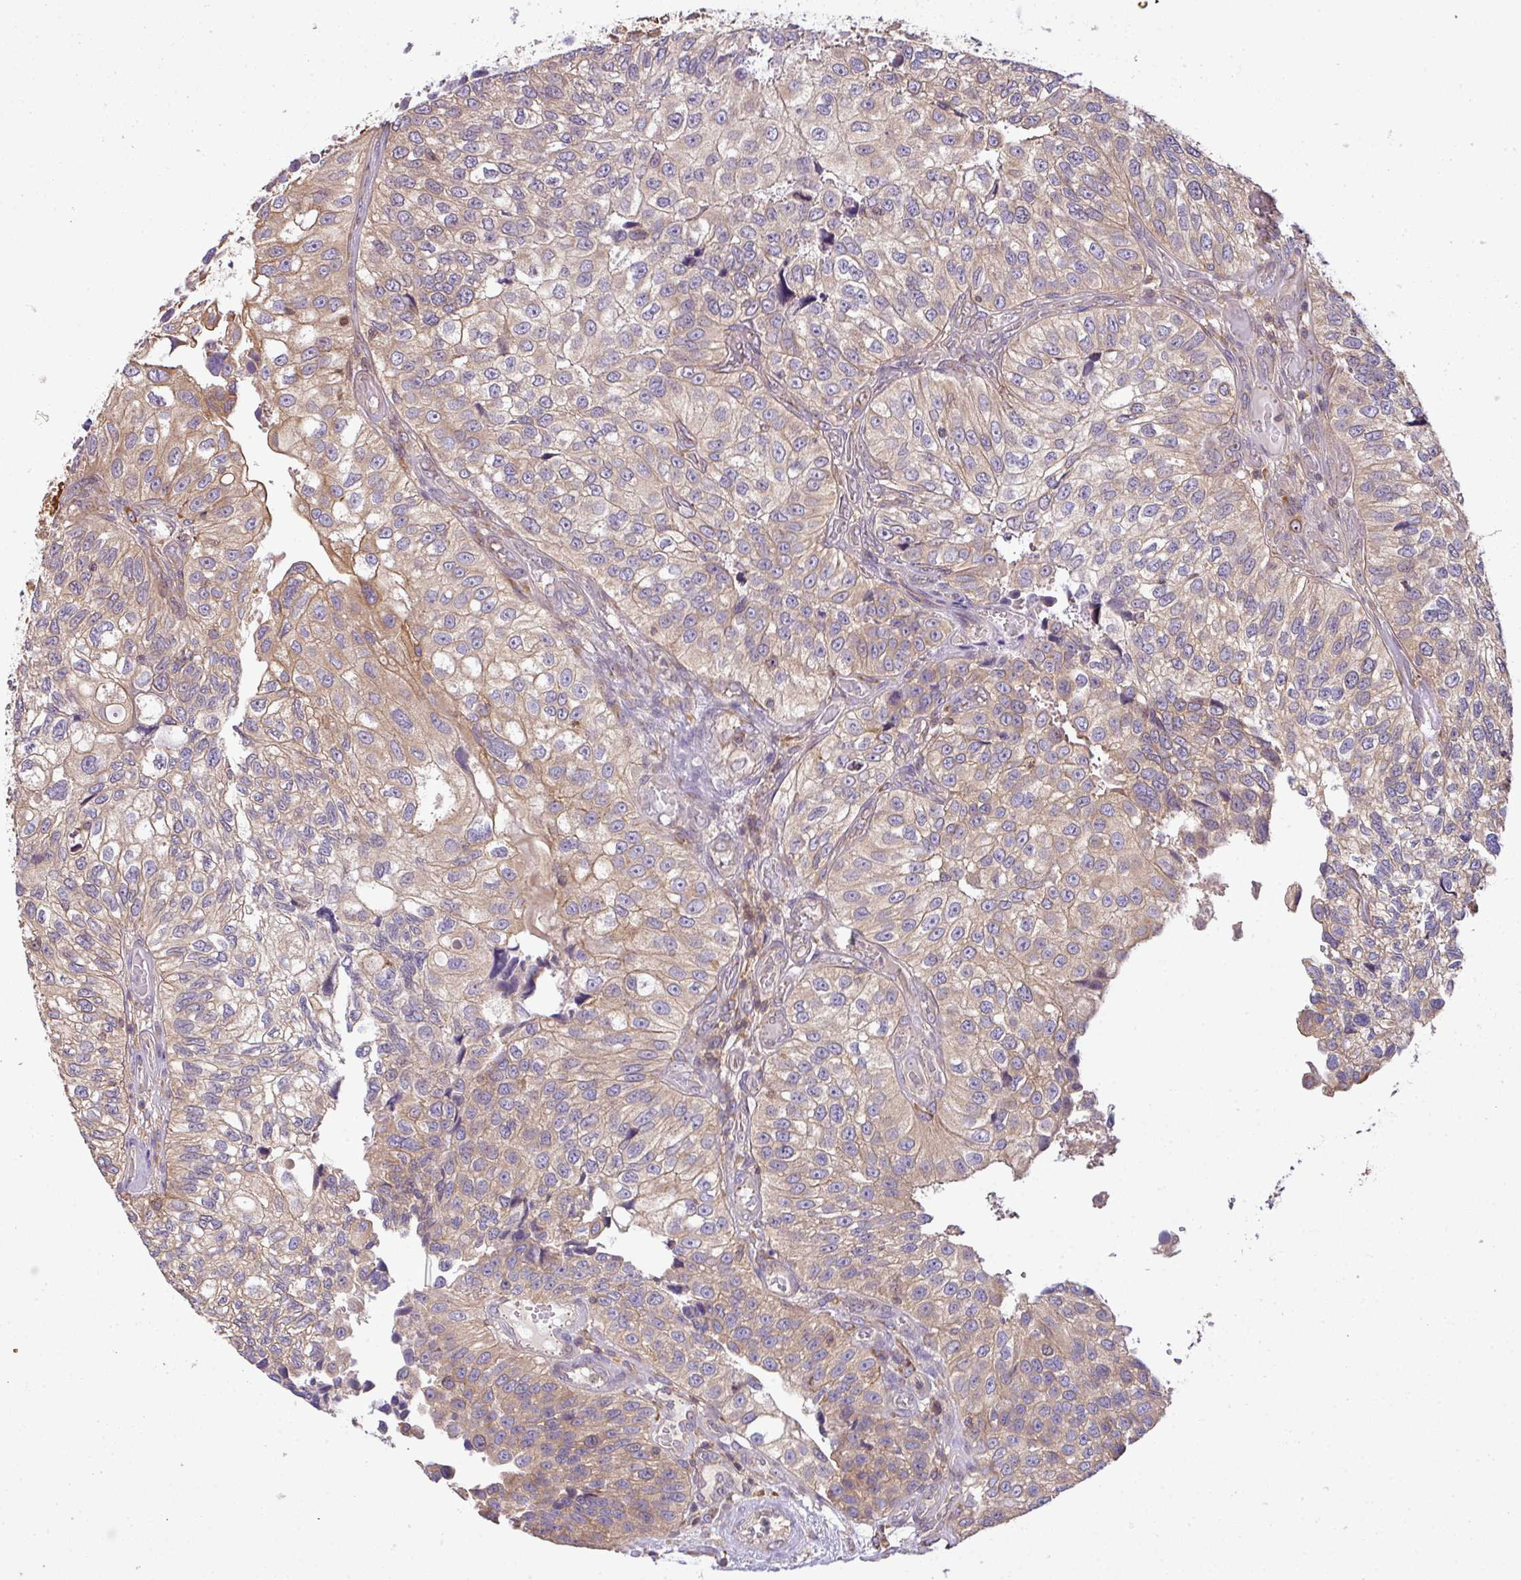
{"staining": {"intensity": "weak", "quantity": "25%-75%", "location": "cytoplasmic/membranous"}, "tissue": "urothelial cancer", "cell_type": "Tumor cells", "image_type": "cancer", "snomed": [{"axis": "morphology", "description": "Urothelial carcinoma, NOS"}, {"axis": "topography", "description": "Urinary bladder"}], "caption": "Human transitional cell carcinoma stained with a brown dye reveals weak cytoplasmic/membranous positive expression in about 25%-75% of tumor cells.", "gene": "VENTX", "patient": {"sex": "male", "age": 87}}